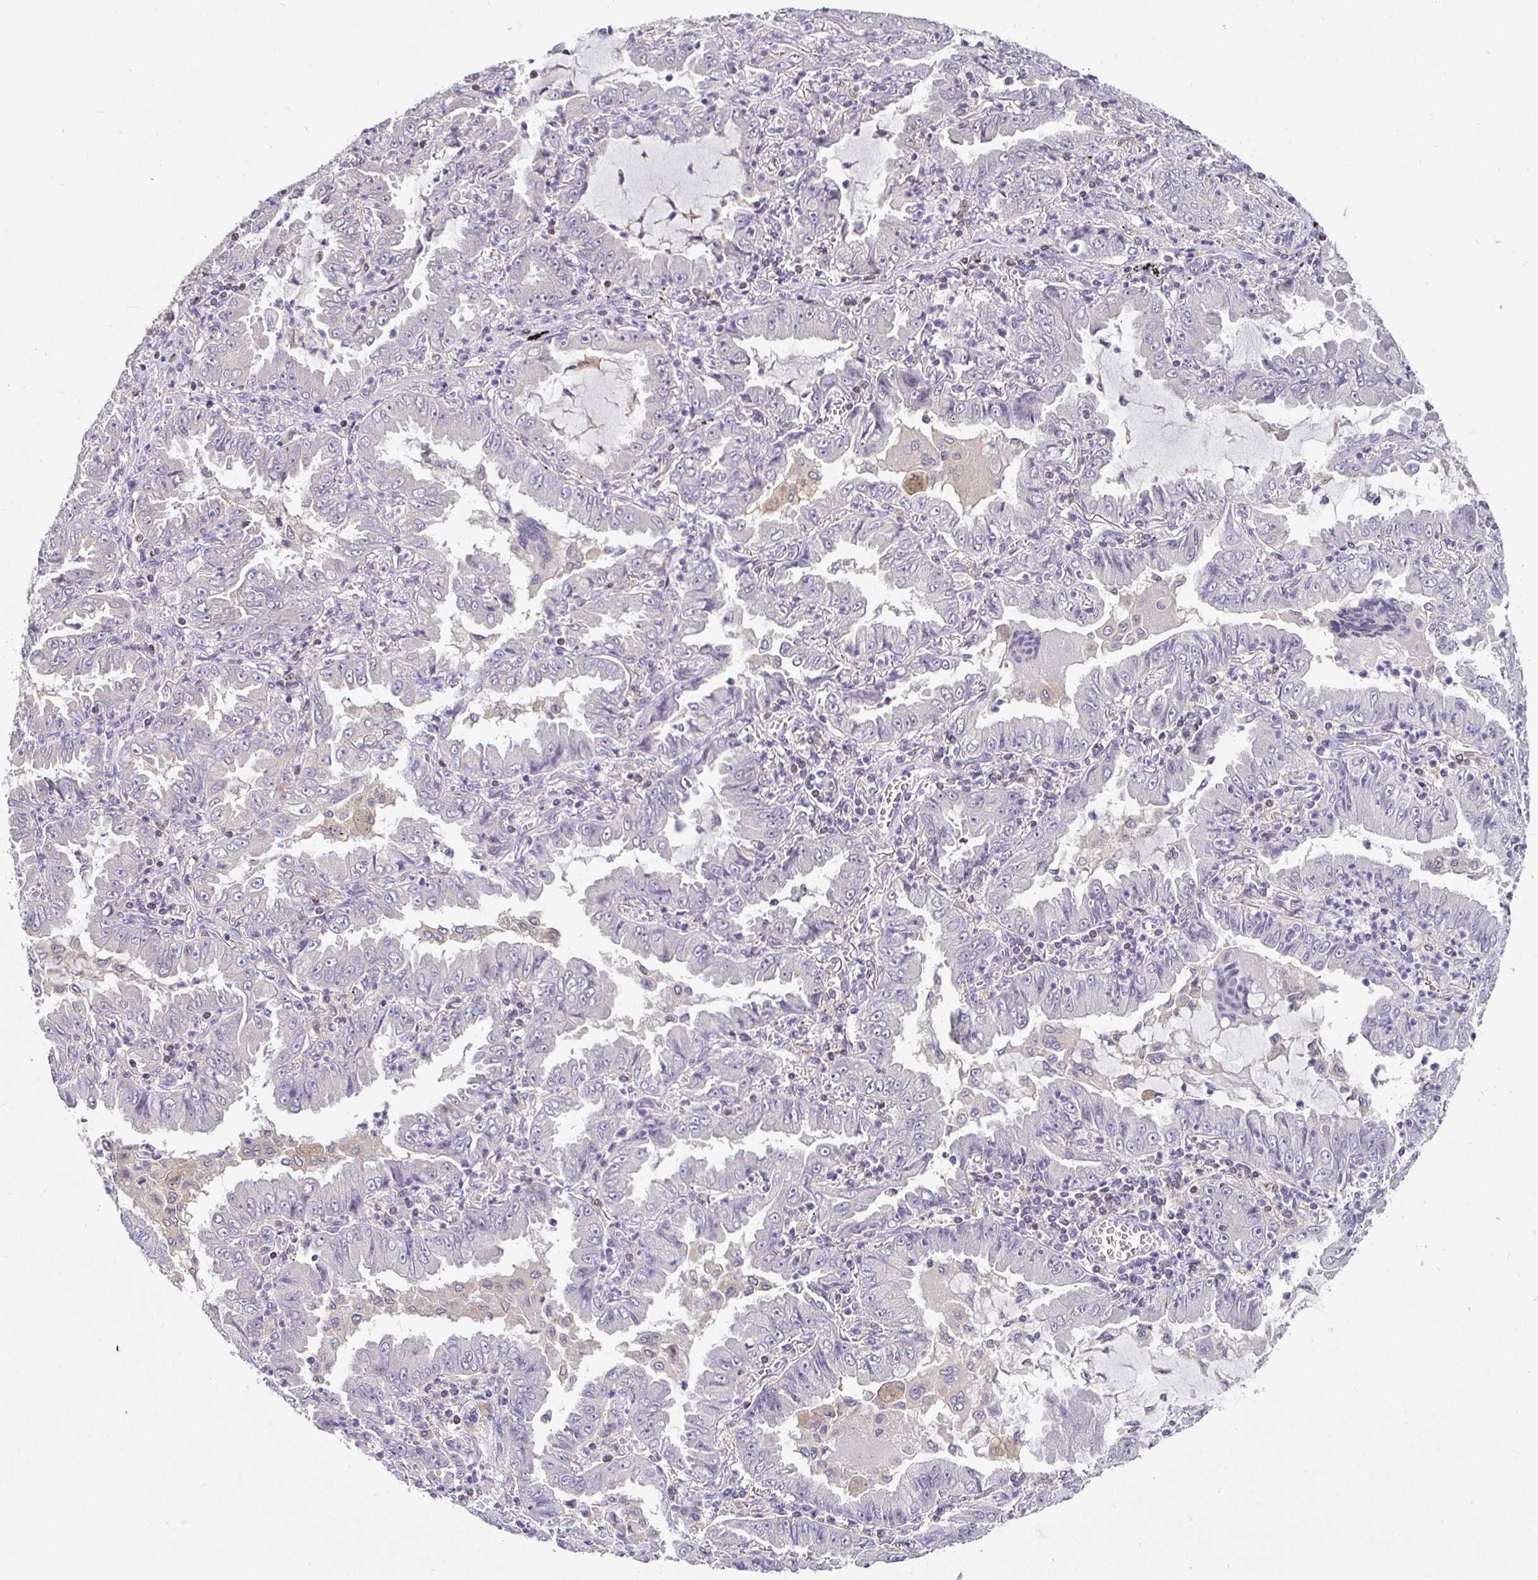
{"staining": {"intensity": "negative", "quantity": "none", "location": "none"}, "tissue": "lung cancer", "cell_type": "Tumor cells", "image_type": "cancer", "snomed": [{"axis": "morphology", "description": "Adenocarcinoma, NOS"}, {"axis": "topography", "description": "Lung"}], "caption": "Immunohistochemistry image of neoplastic tissue: lung cancer (adenocarcinoma) stained with DAB exhibits no significant protein positivity in tumor cells.", "gene": "SATB1", "patient": {"sex": "female", "age": 52}}